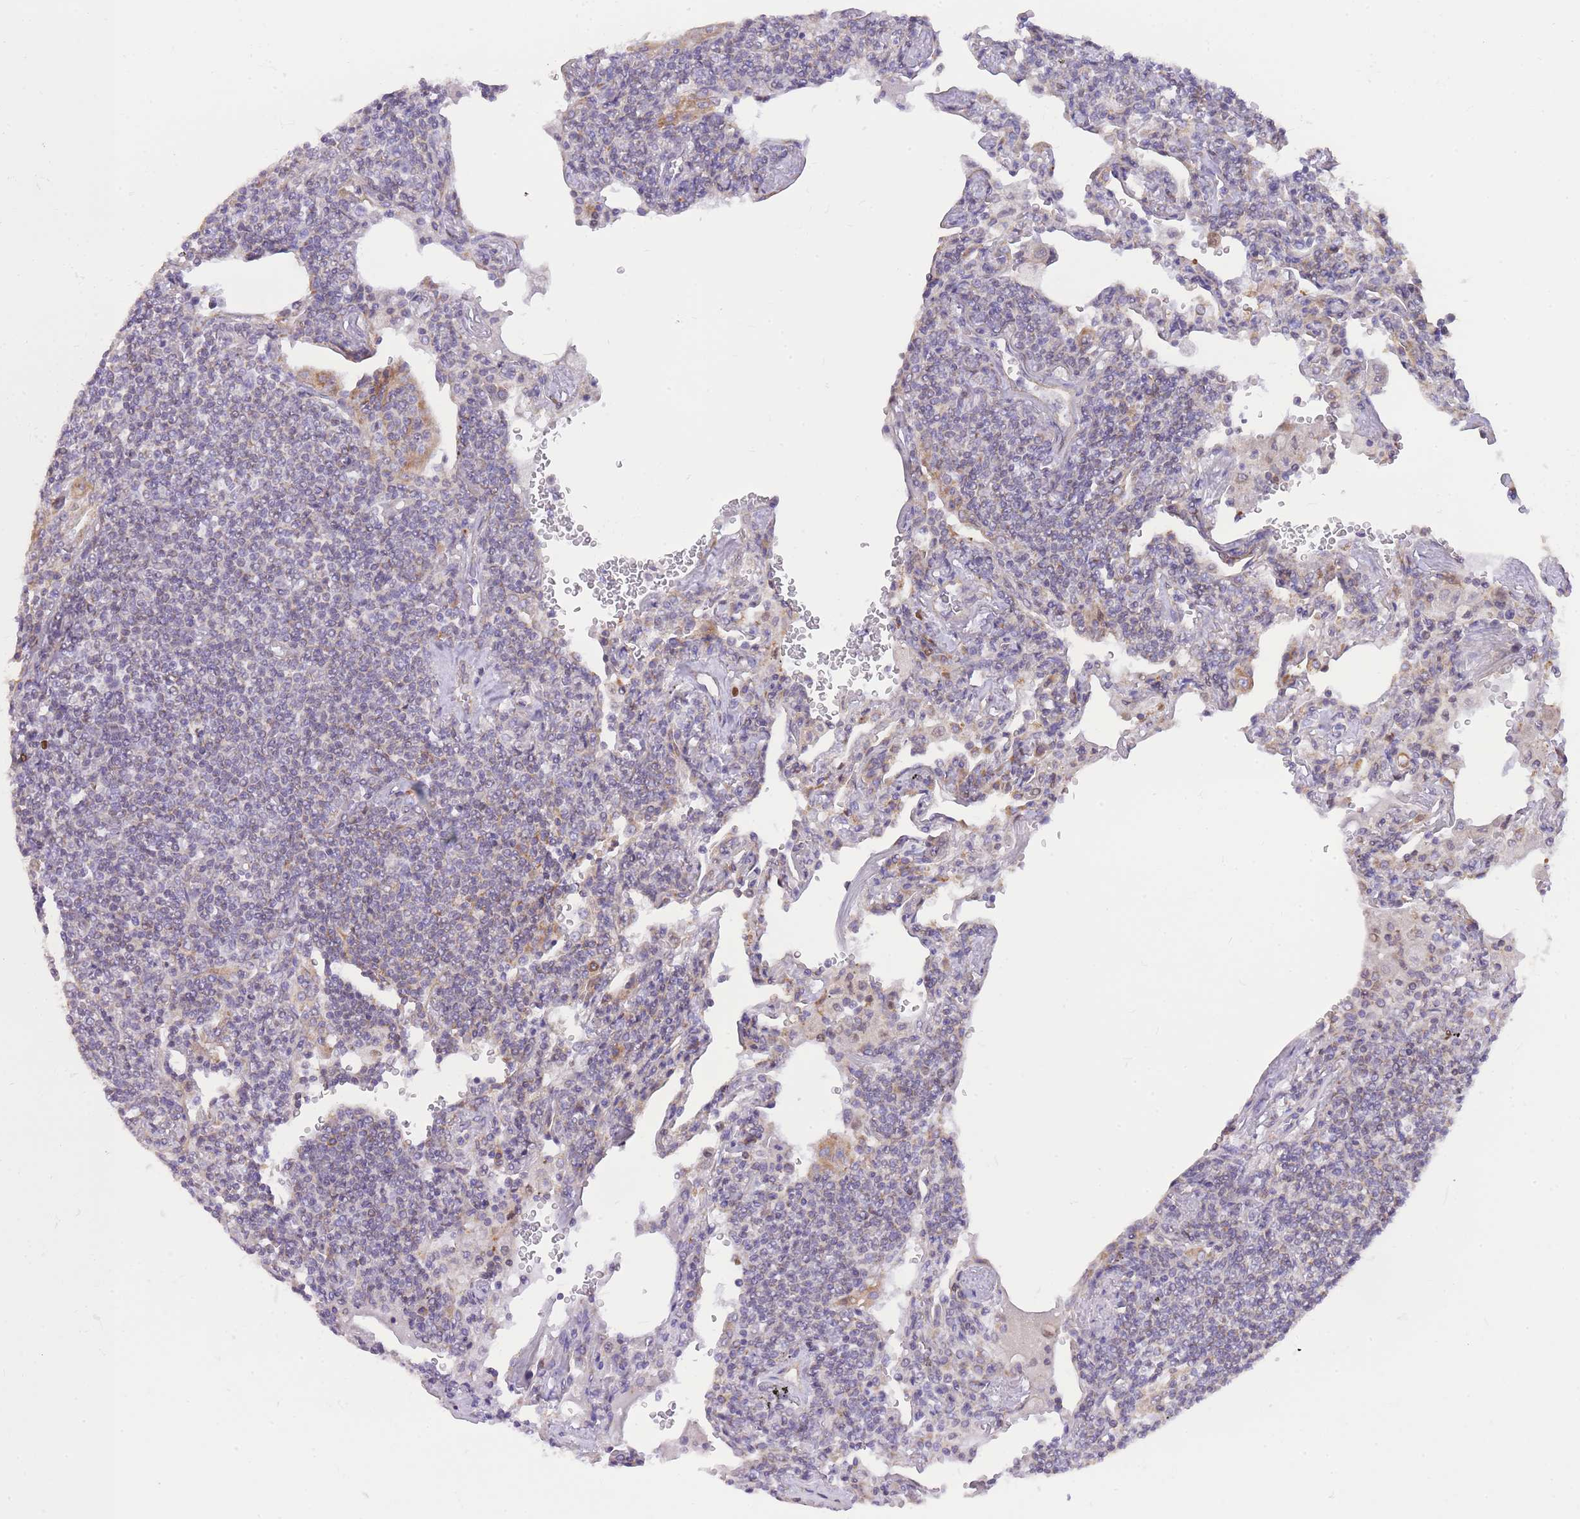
{"staining": {"intensity": "negative", "quantity": "none", "location": "none"}, "tissue": "lymphoma", "cell_type": "Tumor cells", "image_type": "cancer", "snomed": [{"axis": "morphology", "description": "Malignant lymphoma, non-Hodgkin's type, Low grade"}, {"axis": "topography", "description": "Lung"}], "caption": "Tumor cells show no significant staining in low-grade malignant lymphoma, non-Hodgkin's type.", "gene": "TOPAZ1", "patient": {"sex": "female", "age": 71}}